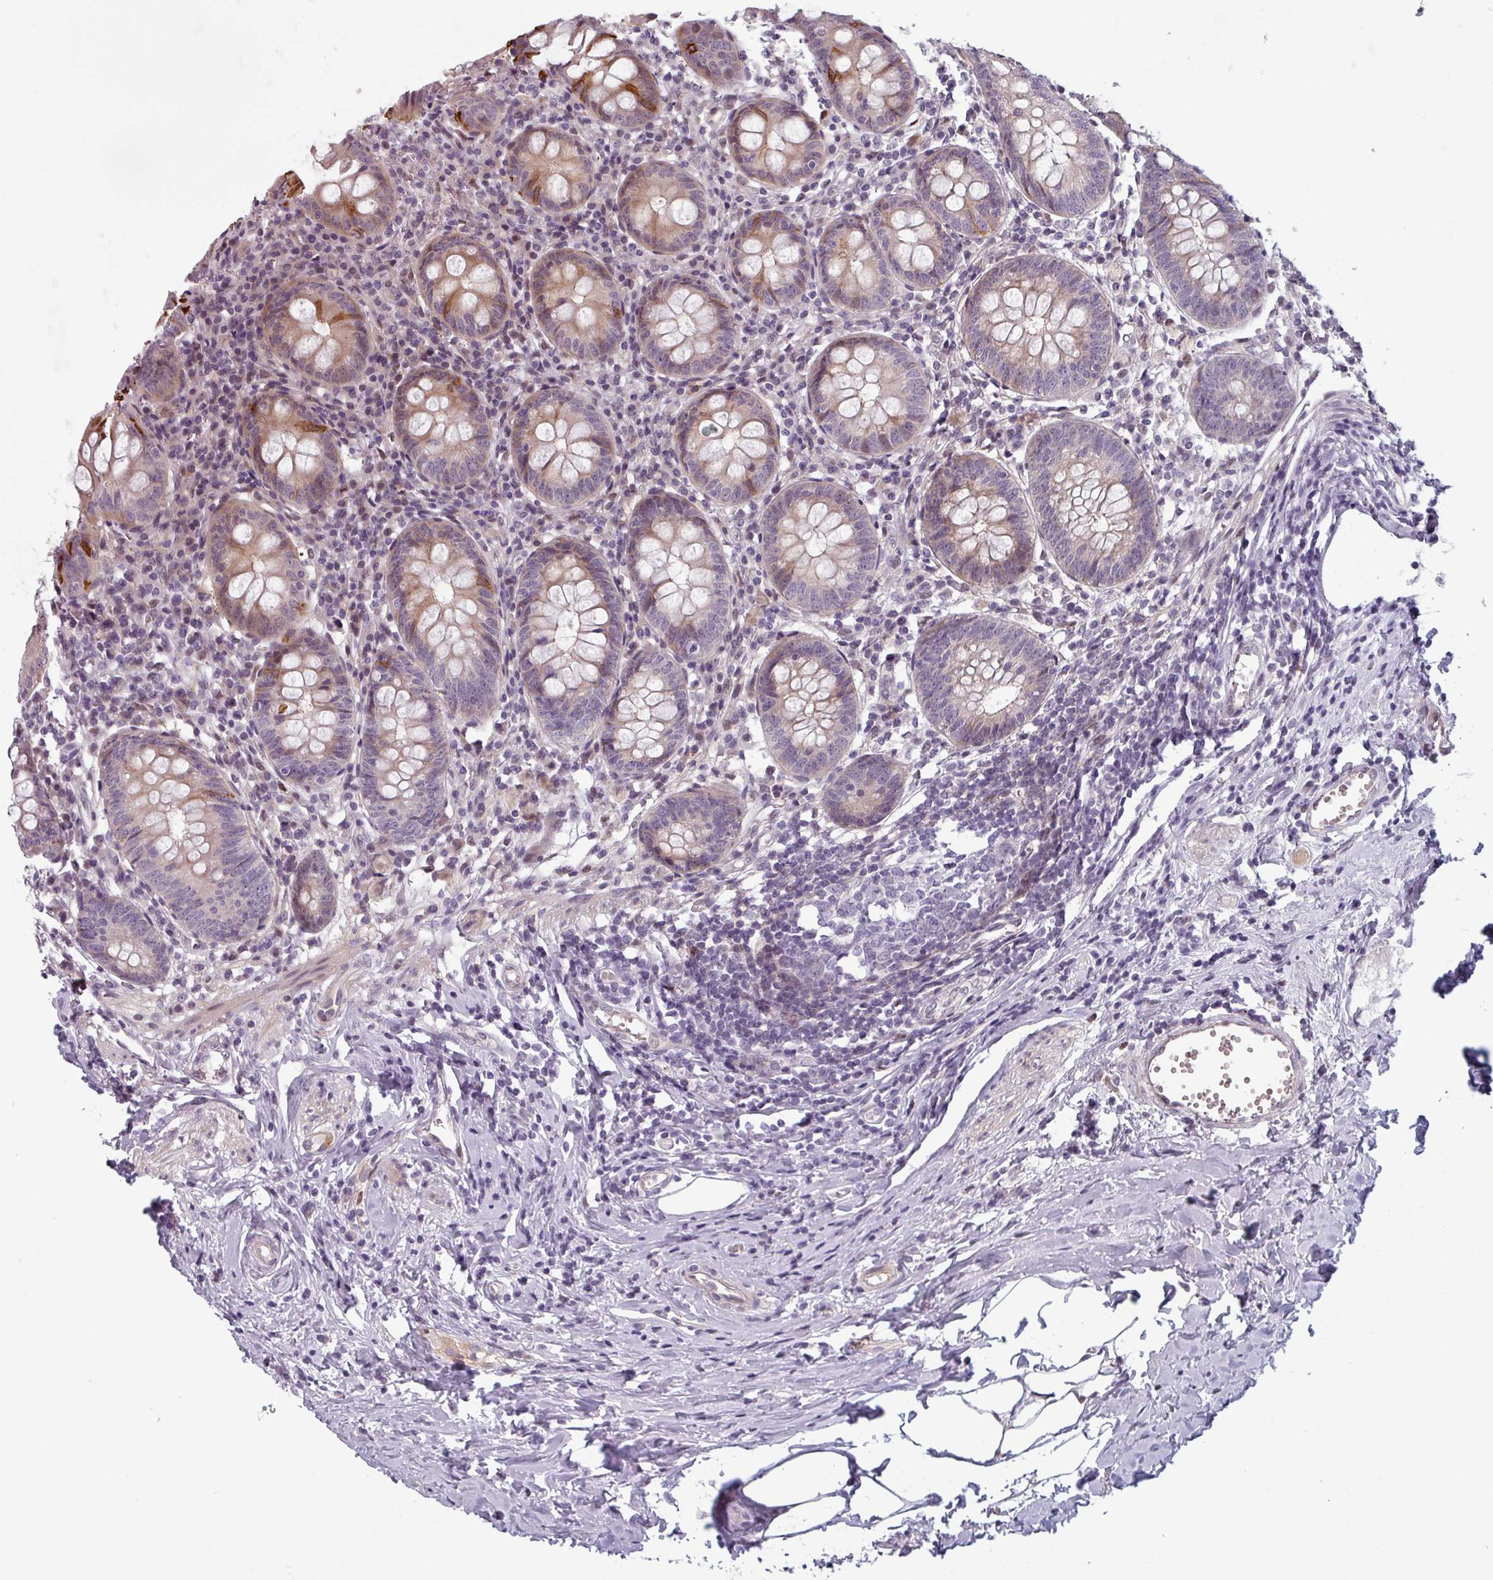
{"staining": {"intensity": "moderate", "quantity": "<25%", "location": "cytoplasmic/membranous"}, "tissue": "appendix", "cell_type": "Glandular cells", "image_type": "normal", "snomed": [{"axis": "morphology", "description": "Normal tissue, NOS"}, {"axis": "topography", "description": "Appendix"}], "caption": "Appendix was stained to show a protein in brown. There is low levels of moderate cytoplasmic/membranous staining in about <25% of glandular cells. The staining is performed using DAB (3,3'-diaminobenzidine) brown chromogen to label protein expression. The nuclei are counter-stained blue using hematoxylin.", "gene": "PRAMEF12", "patient": {"sex": "female", "age": 54}}